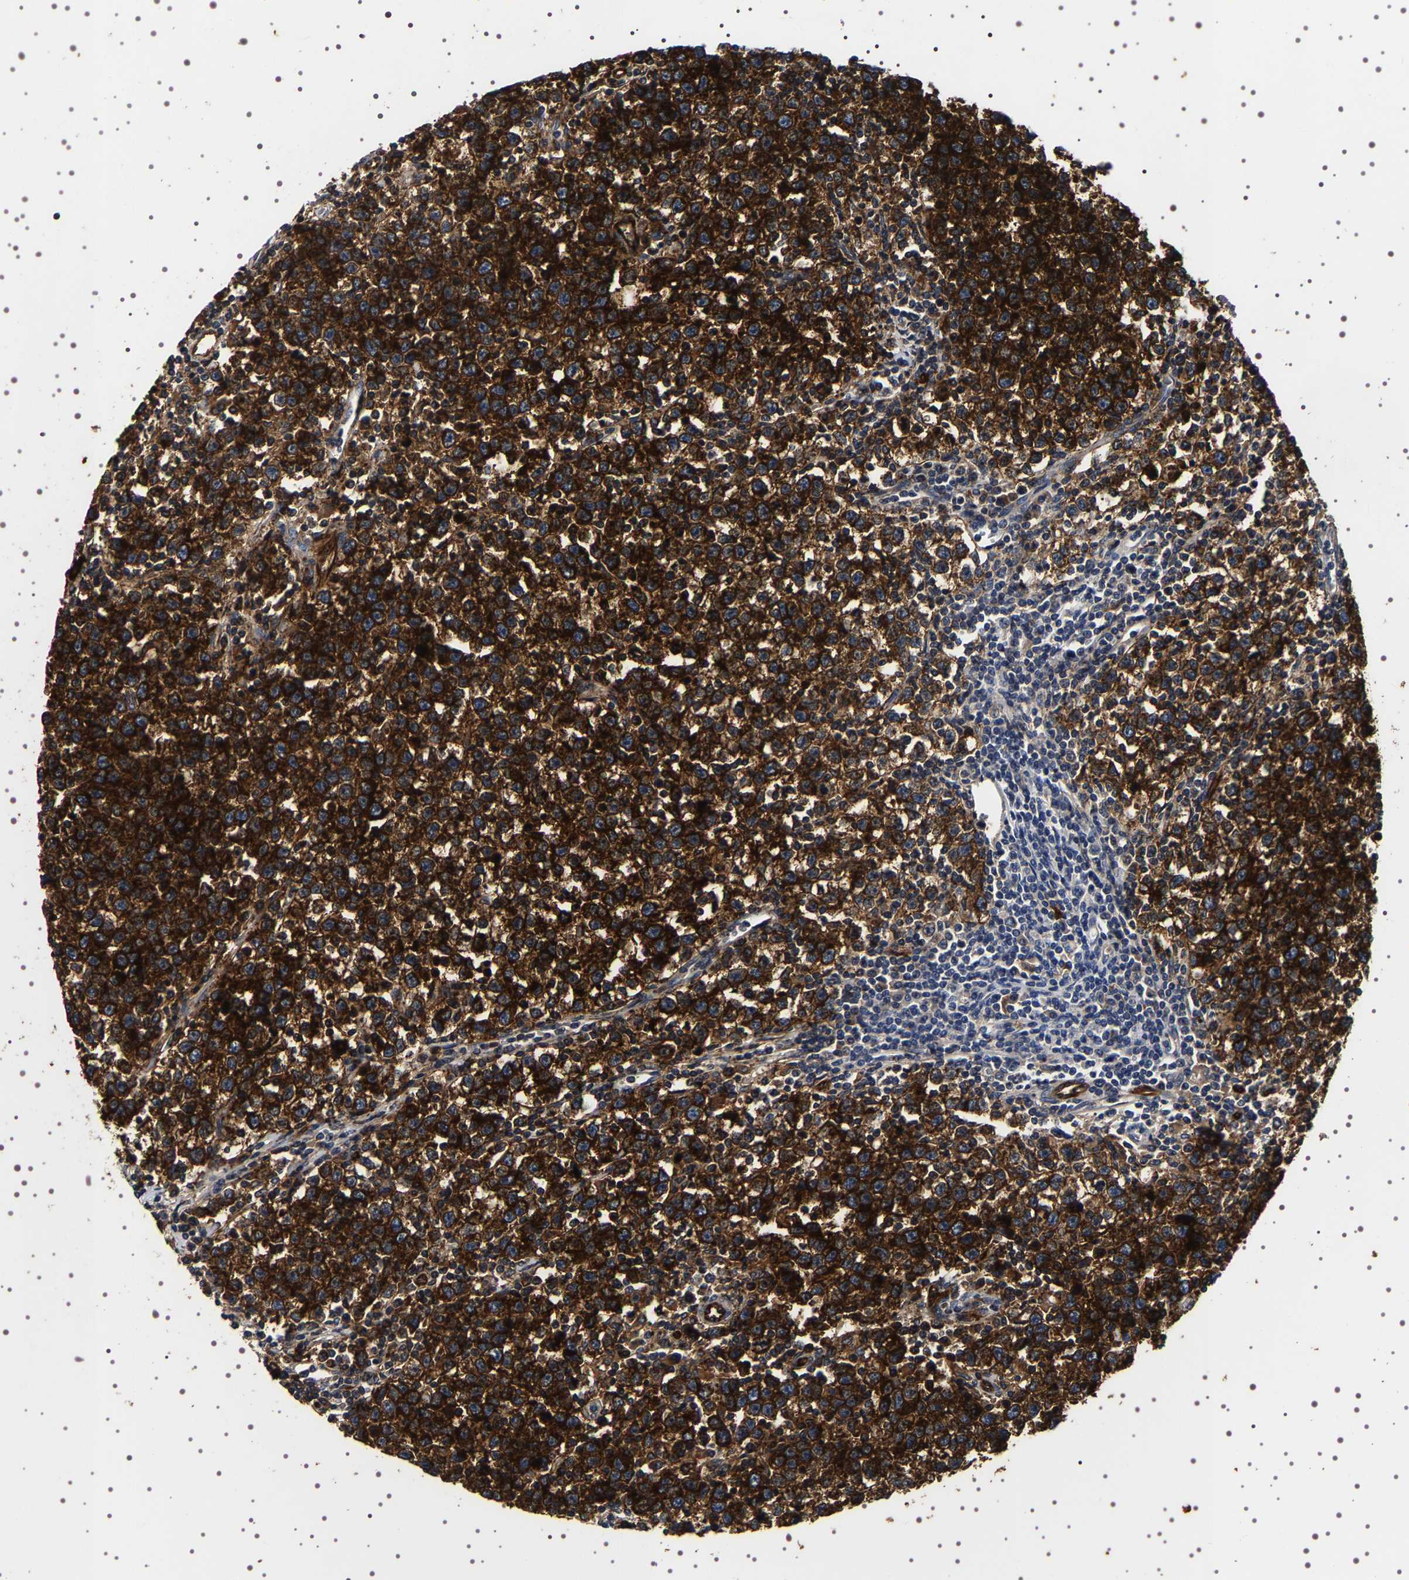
{"staining": {"intensity": "strong", "quantity": ">75%", "location": "cytoplasmic/membranous"}, "tissue": "testis cancer", "cell_type": "Tumor cells", "image_type": "cancer", "snomed": [{"axis": "morphology", "description": "Seminoma, NOS"}, {"axis": "topography", "description": "Testis"}], "caption": "Testis cancer (seminoma) was stained to show a protein in brown. There is high levels of strong cytoplasmic/membranous staining in about >75% of tumor cells.", "gene": "ALPL", "patient": {"sex": "male", "age": 43}}